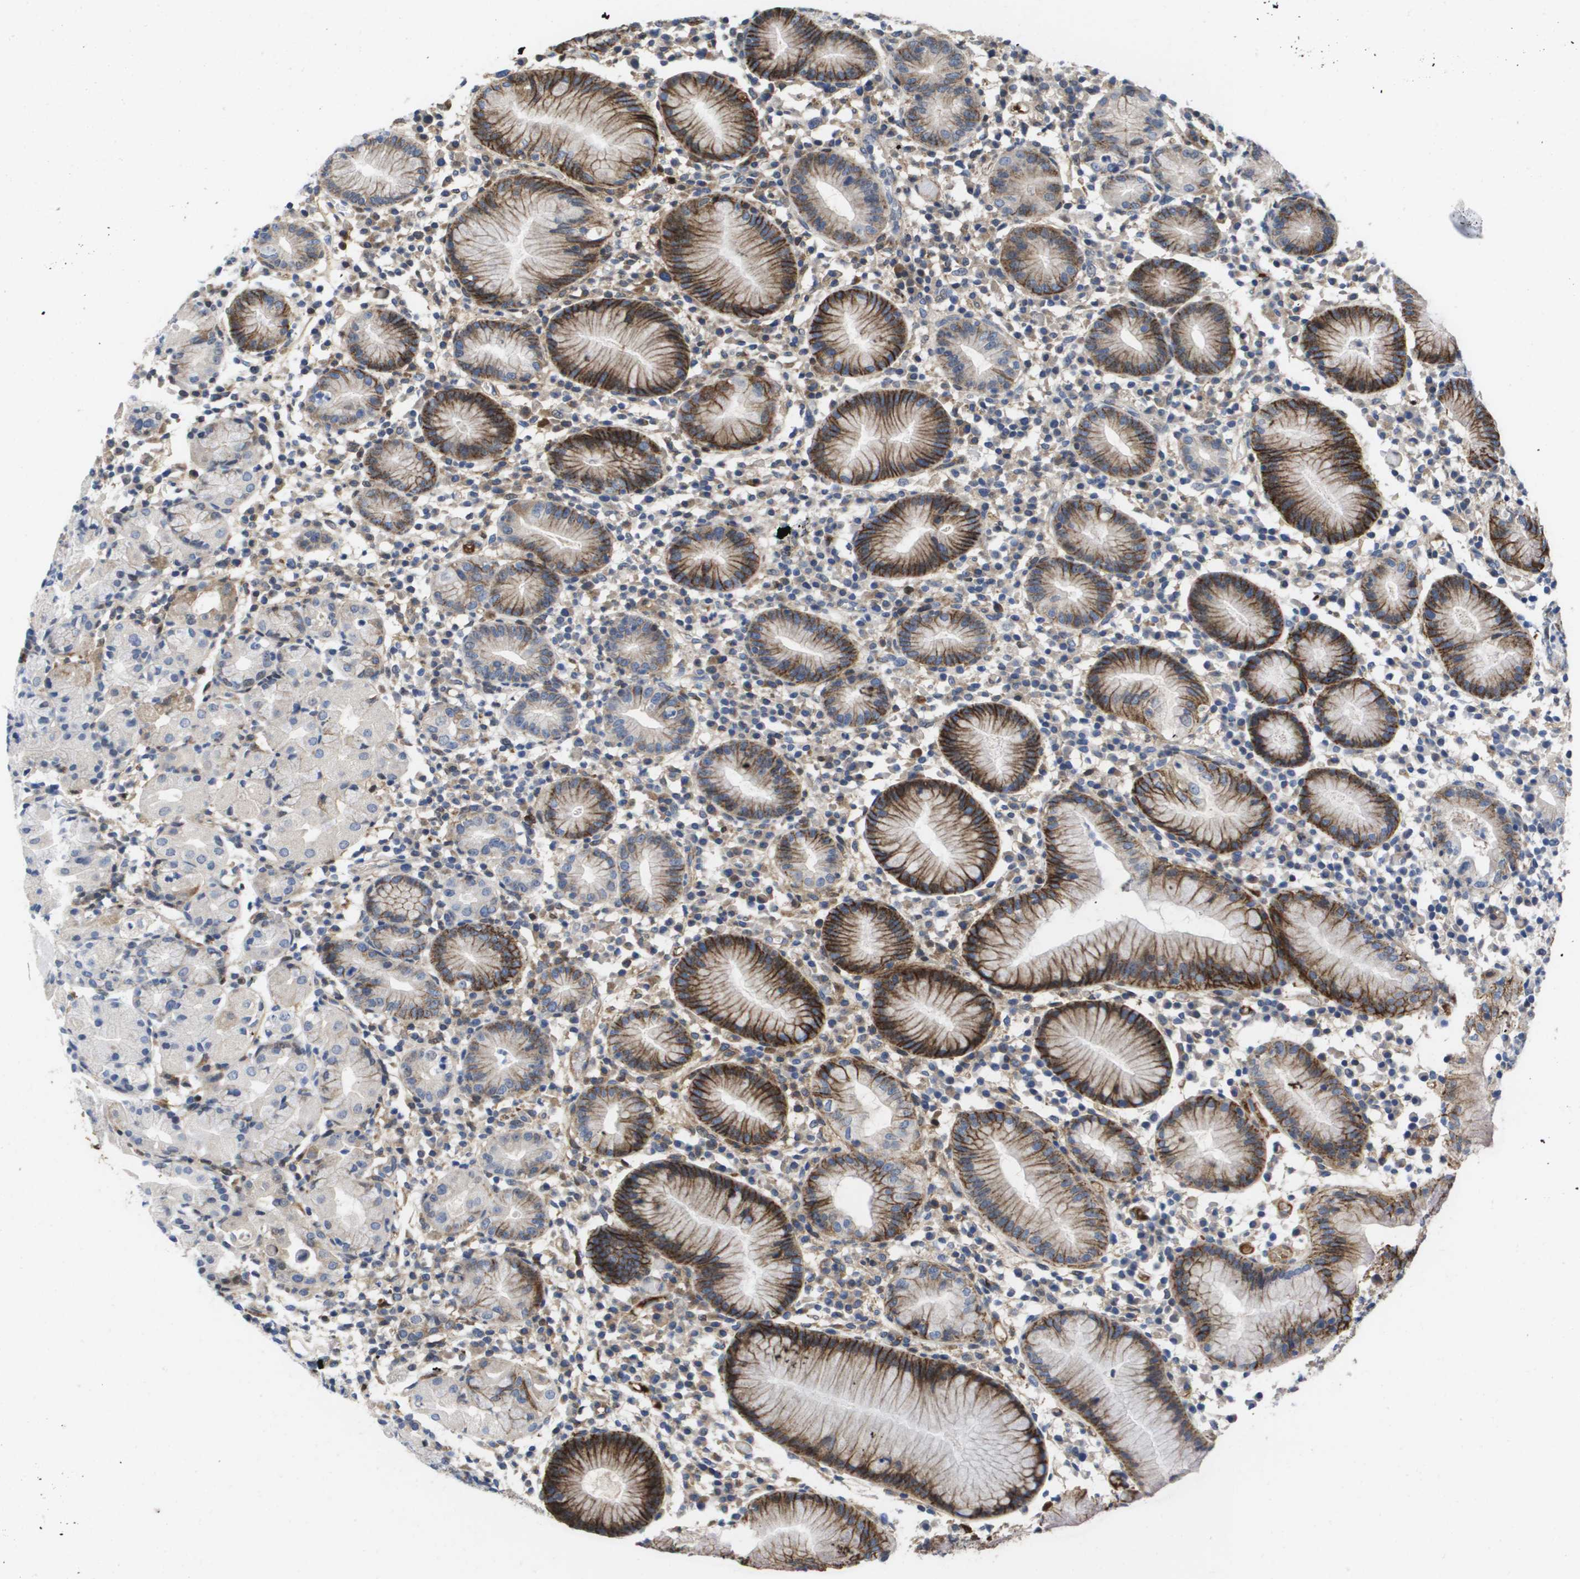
{"staining": {"intensity": "strong", "quantity": ">75%", "location": "cytoplasmic/membranous"}, "tissue": "stomach", "cell_type": "Glandular cells", "image_type": "normal", "snomed": [{"axis": "morphology", "description": "Normal tissue, NOS"}, {"axis": "topography", "description": "Stomach"}, {"axis": "topography", "description": "Stomach, lower"}], "caption": "DAB (3,3'-diaminobenzidine) immunohistochemical staining of benign human stomach exhibits strong cytoplasmic/membranous protein positivity in about >75% of glandular cells.", "gene": "SERPINC1", "patient": {"sex": "female", "age": 75}}